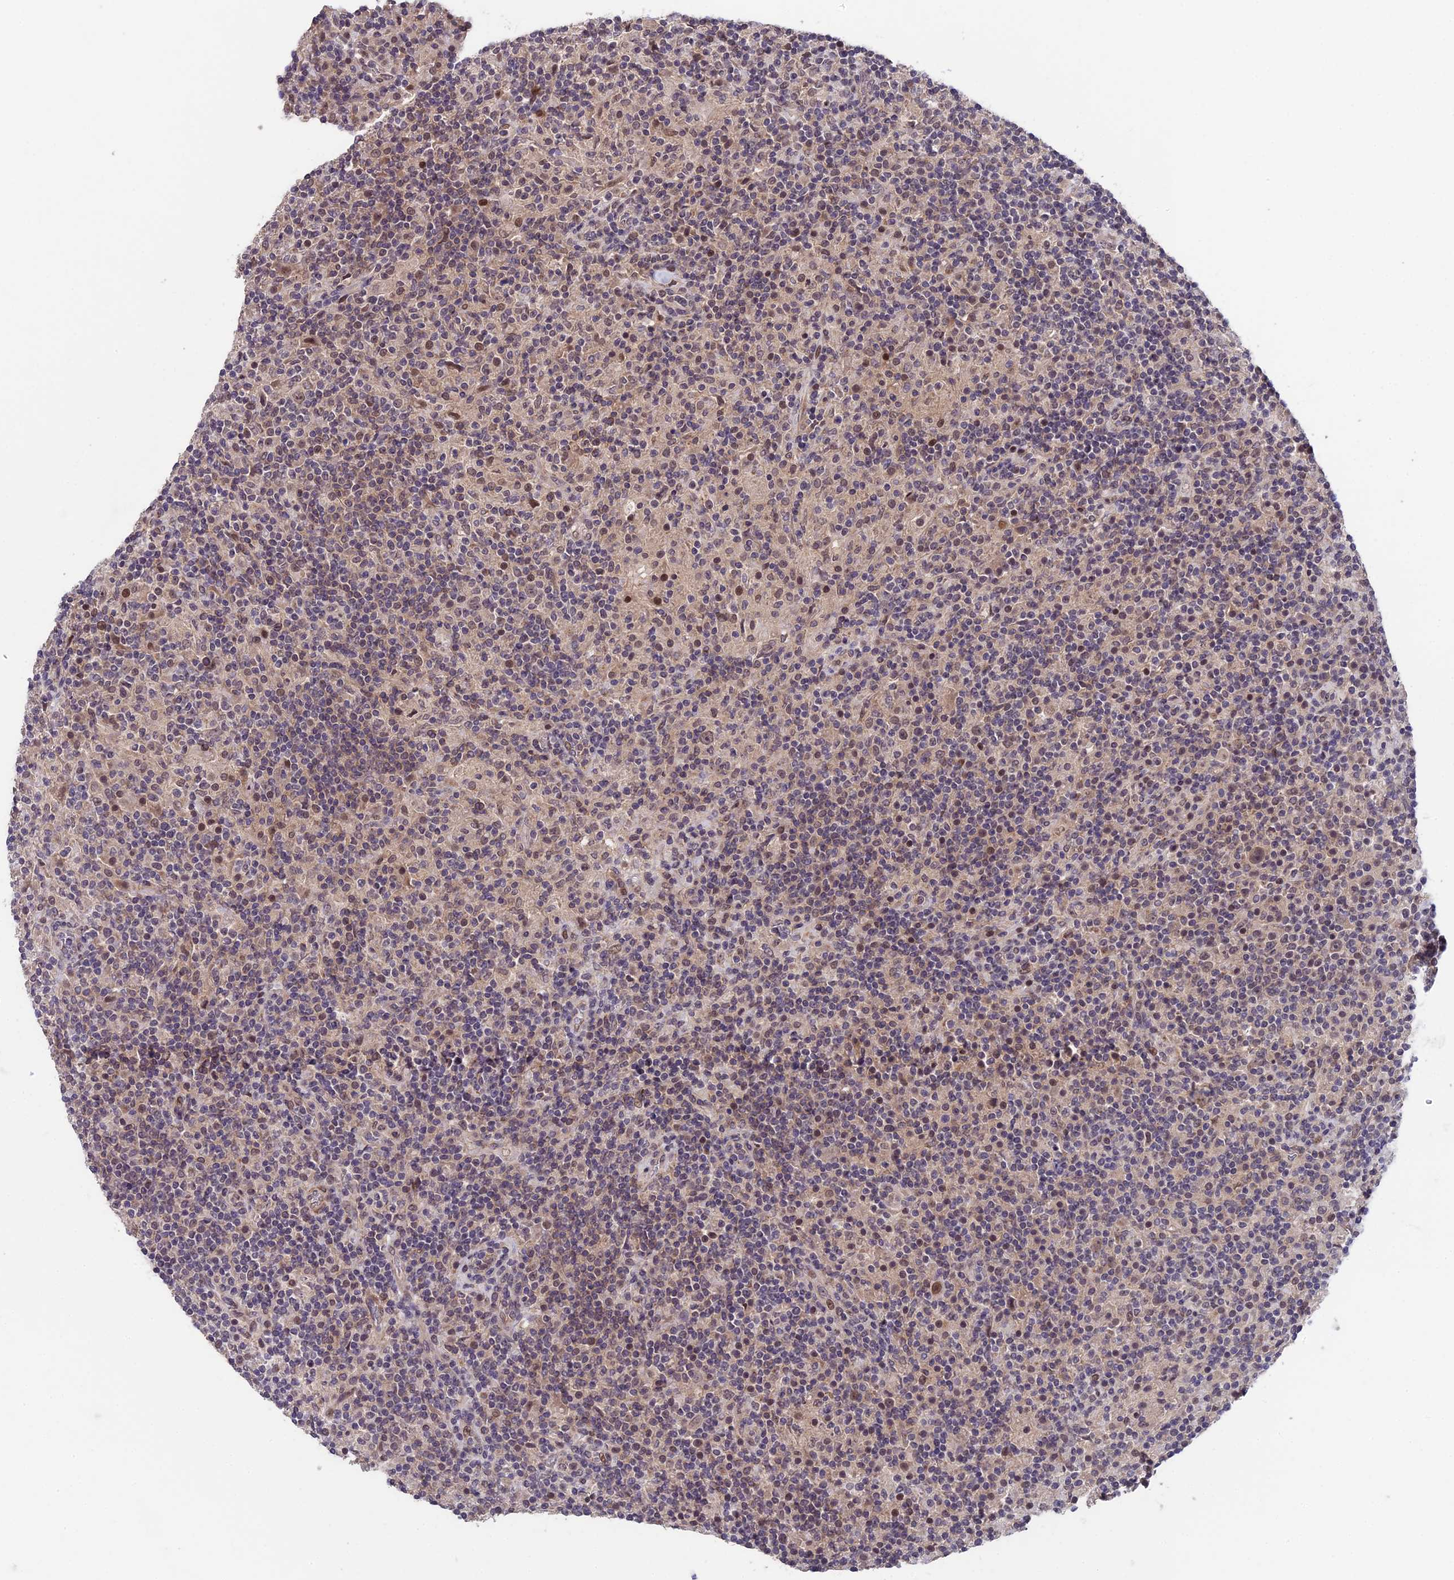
{"staining": {"intensity": "weak", "quantity": ">75%", "location": "nuclear"}, "tissue": "lymphoma", "cell_type": "Tumor cells", "image_type": "cancer", "snomed": [{"axis": "morphology", "description": "Hodgkin's disease, NOS"}, {"axis": "topography", "description": "Lymph node"}], "caption": "High-magnification brightfield microscopy of lymphoma stained with DAB (brown) and counterstained with hematoxylin (blue). tumor cells exhibit weak nuclear positivity is seen in approximately>75% of cells. (Brightfield microscopy of DAB IHC at high magnification).", "gene": "SIPA1L3", "patient": {"sex": "male", "age": 70}}